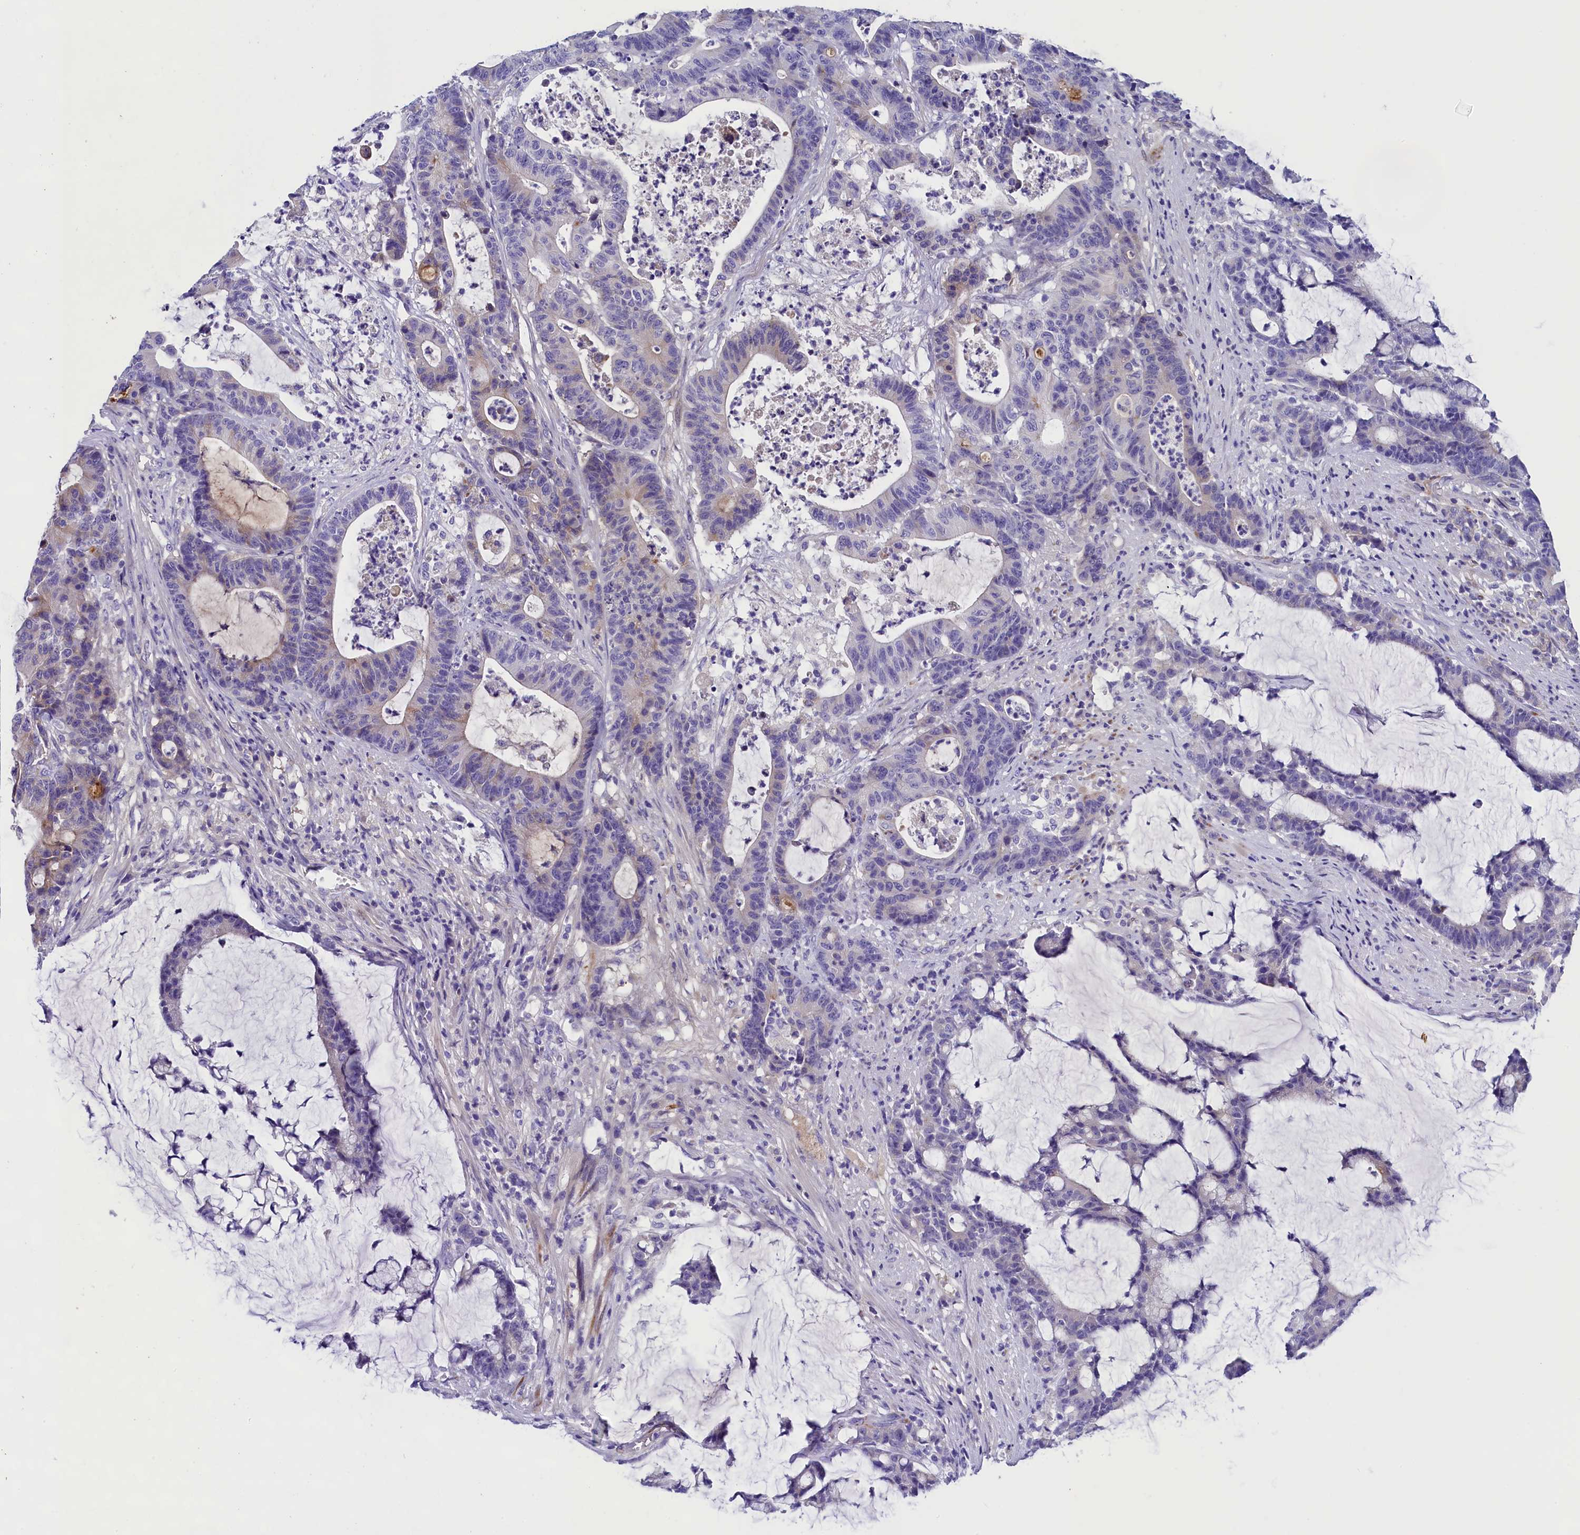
{"staining": {"intensity": "weak", "quantity": "<25%", "location": "cytoplasmic/membranous"}, "tissue": "colorectal cancer", "cell_type": "Tumor cells", "image_type": "cancer", "snomed": [{"axis": "morphology", "description": "Adenocarcinoma, NOS"}, {"axis": "topography", "description": "Colon"}], "caption": "Colorectal cancer stained for a protein using immunohistochemistry (IHC) demonstrates no staining tumor cells.", "gene": "SOD3", "patient": {"sex": "female", "age": 84}}